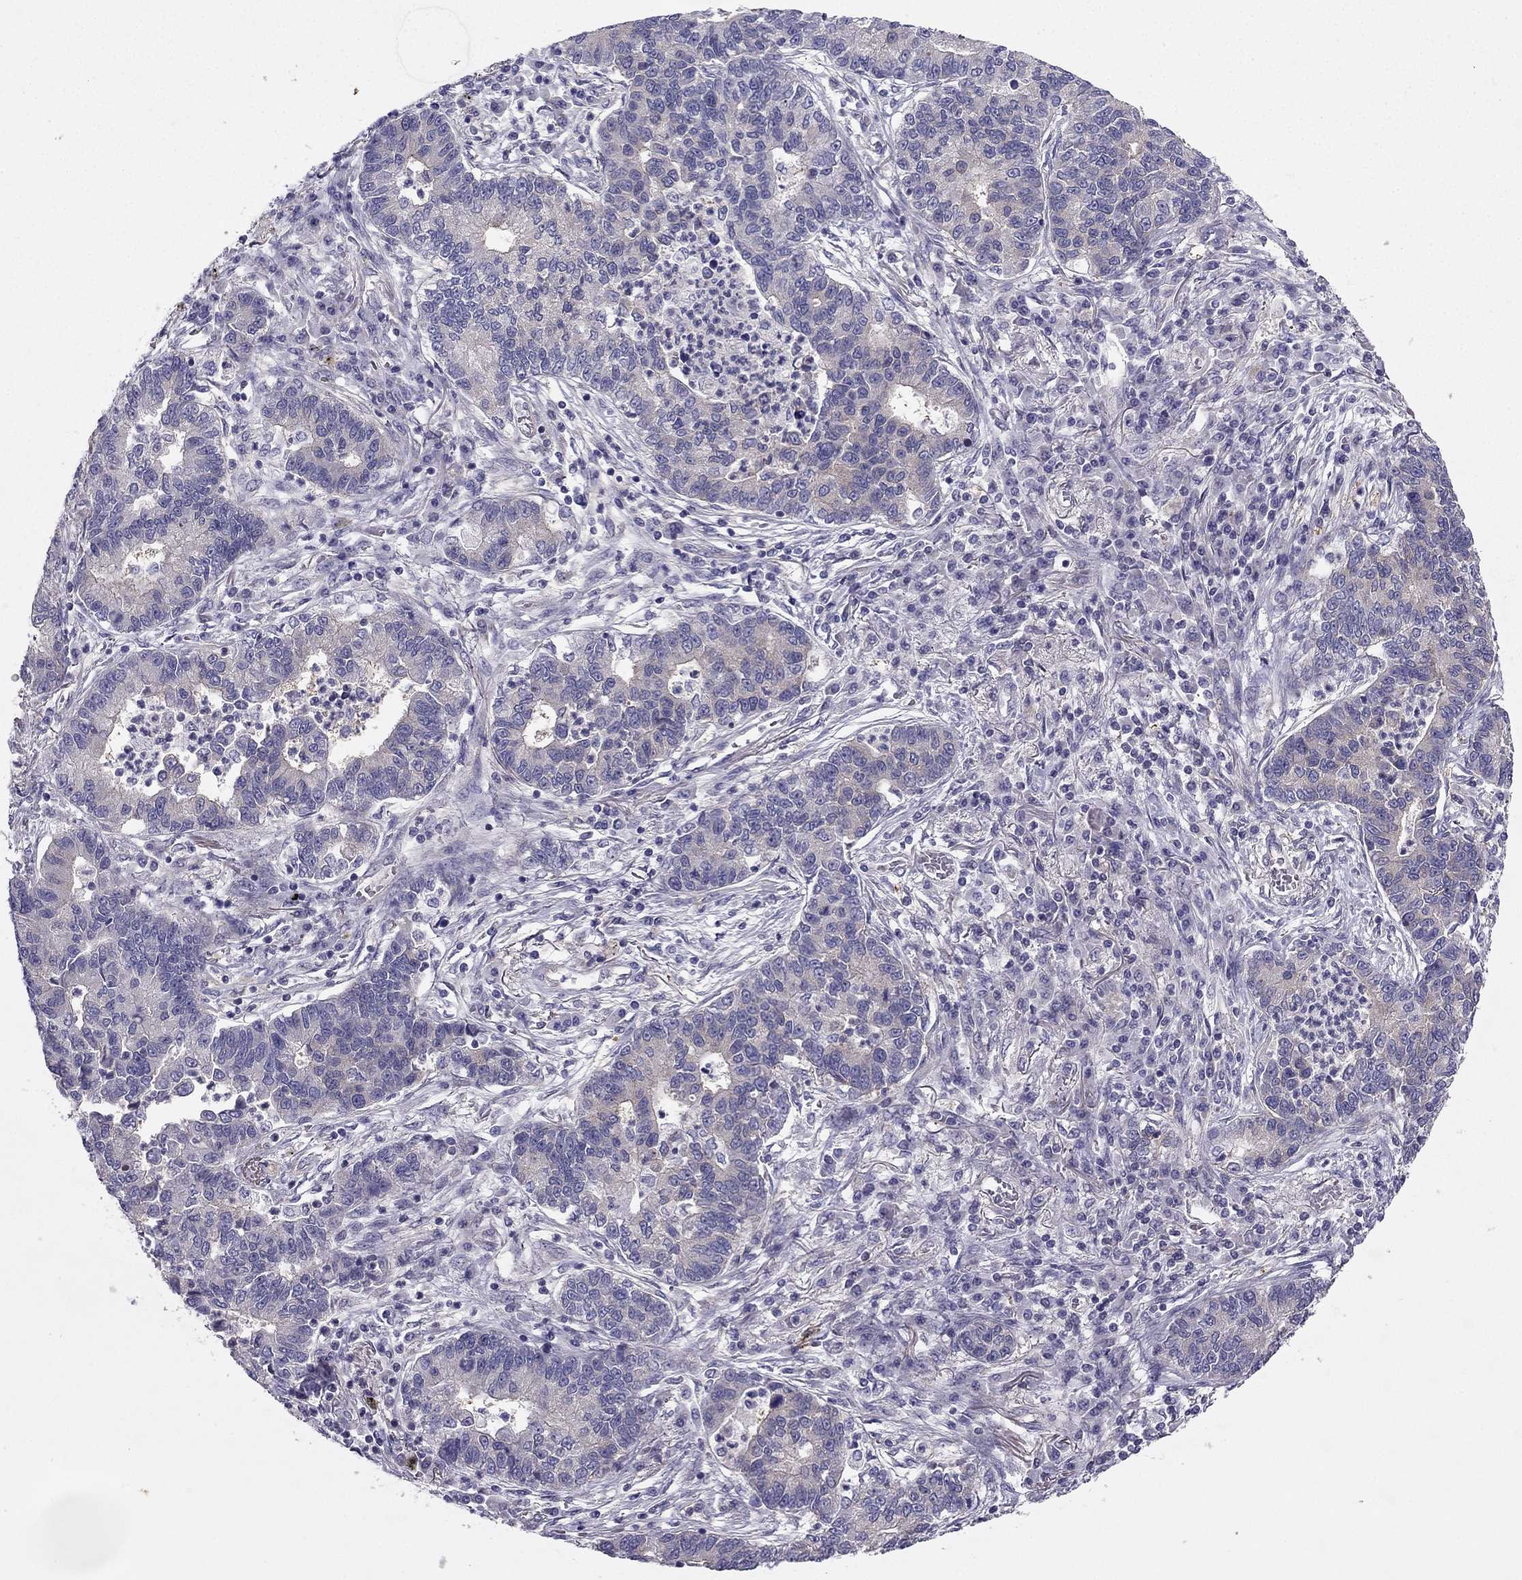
{"staining": {"intensity": "weak", "quantity": "<25%", "location": "cytoplasmic/membranous"}, "tissue": "lung cancer", "cell_type": "Tumor cells", "image_type": "cancer", "snomed": [{"axis": "morphology", "description": "Adenocarcinoma, NOS"}, {"axis": "topography", "description": "Lung"}], "caption": "An immunohistochemistry (IHC) micrograph of lung cancer is shown. There is no staining in tumor cells of lung cancer.", "gene": "SYT5", "patient": {"sex": "female", "age": 57}}